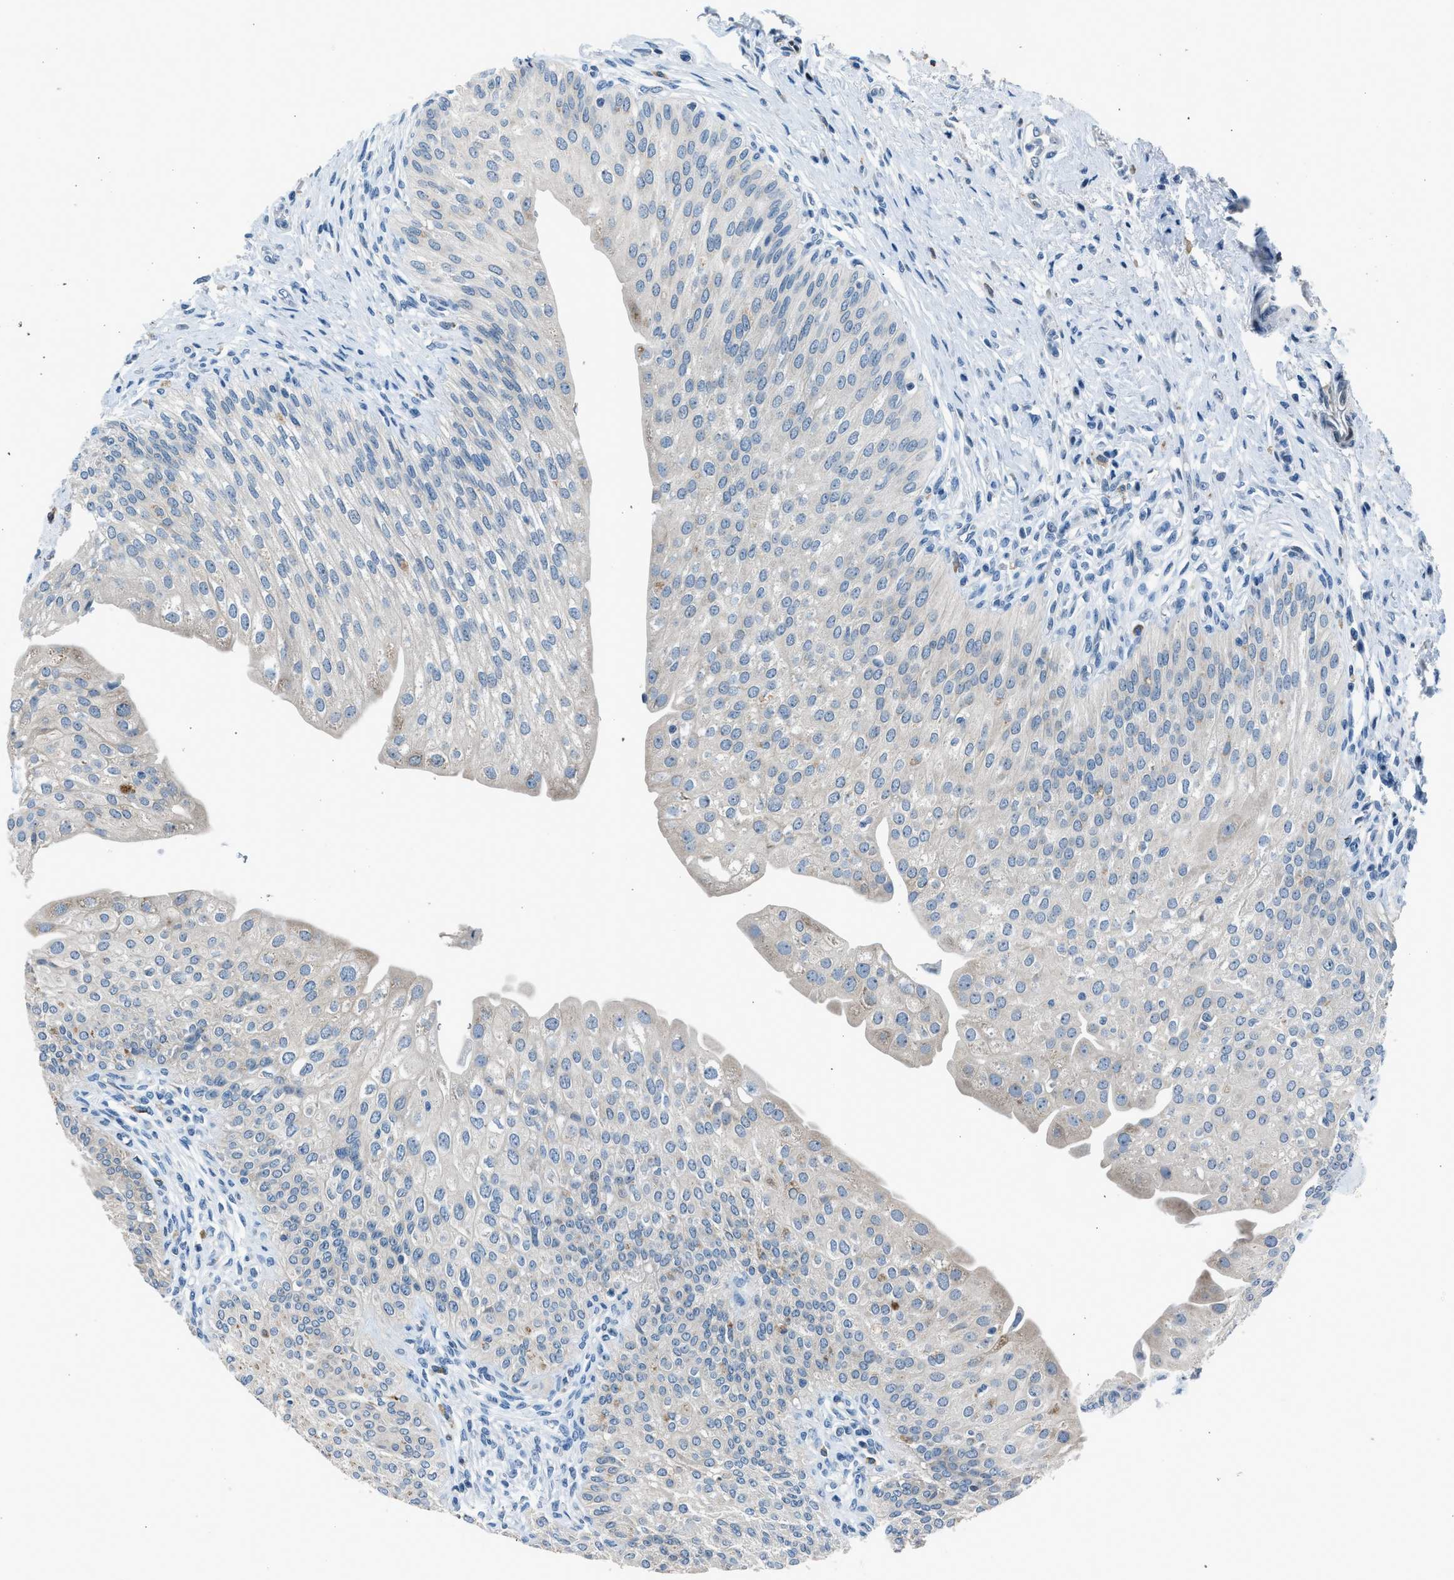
{"staining": {"intensity": "weak", "quantity": "<25%", "location": "cytoplasmic/membranous"}, "tissue": "urinary bladder", "cell_type": "Urothelial cells", "image_type": "normal", "snomed": [{"axis": "morphology", "description": "Normal tissue, NOS"}, {"axis": "topography", "description": "Urinary bladder"}], "caption": "Urinary bladder stained for a protein using immunohistochemistry exhibits no positivity urothelial cells.", "gene": "RNF41", "patient": {"sex": "male", "age": 46}}